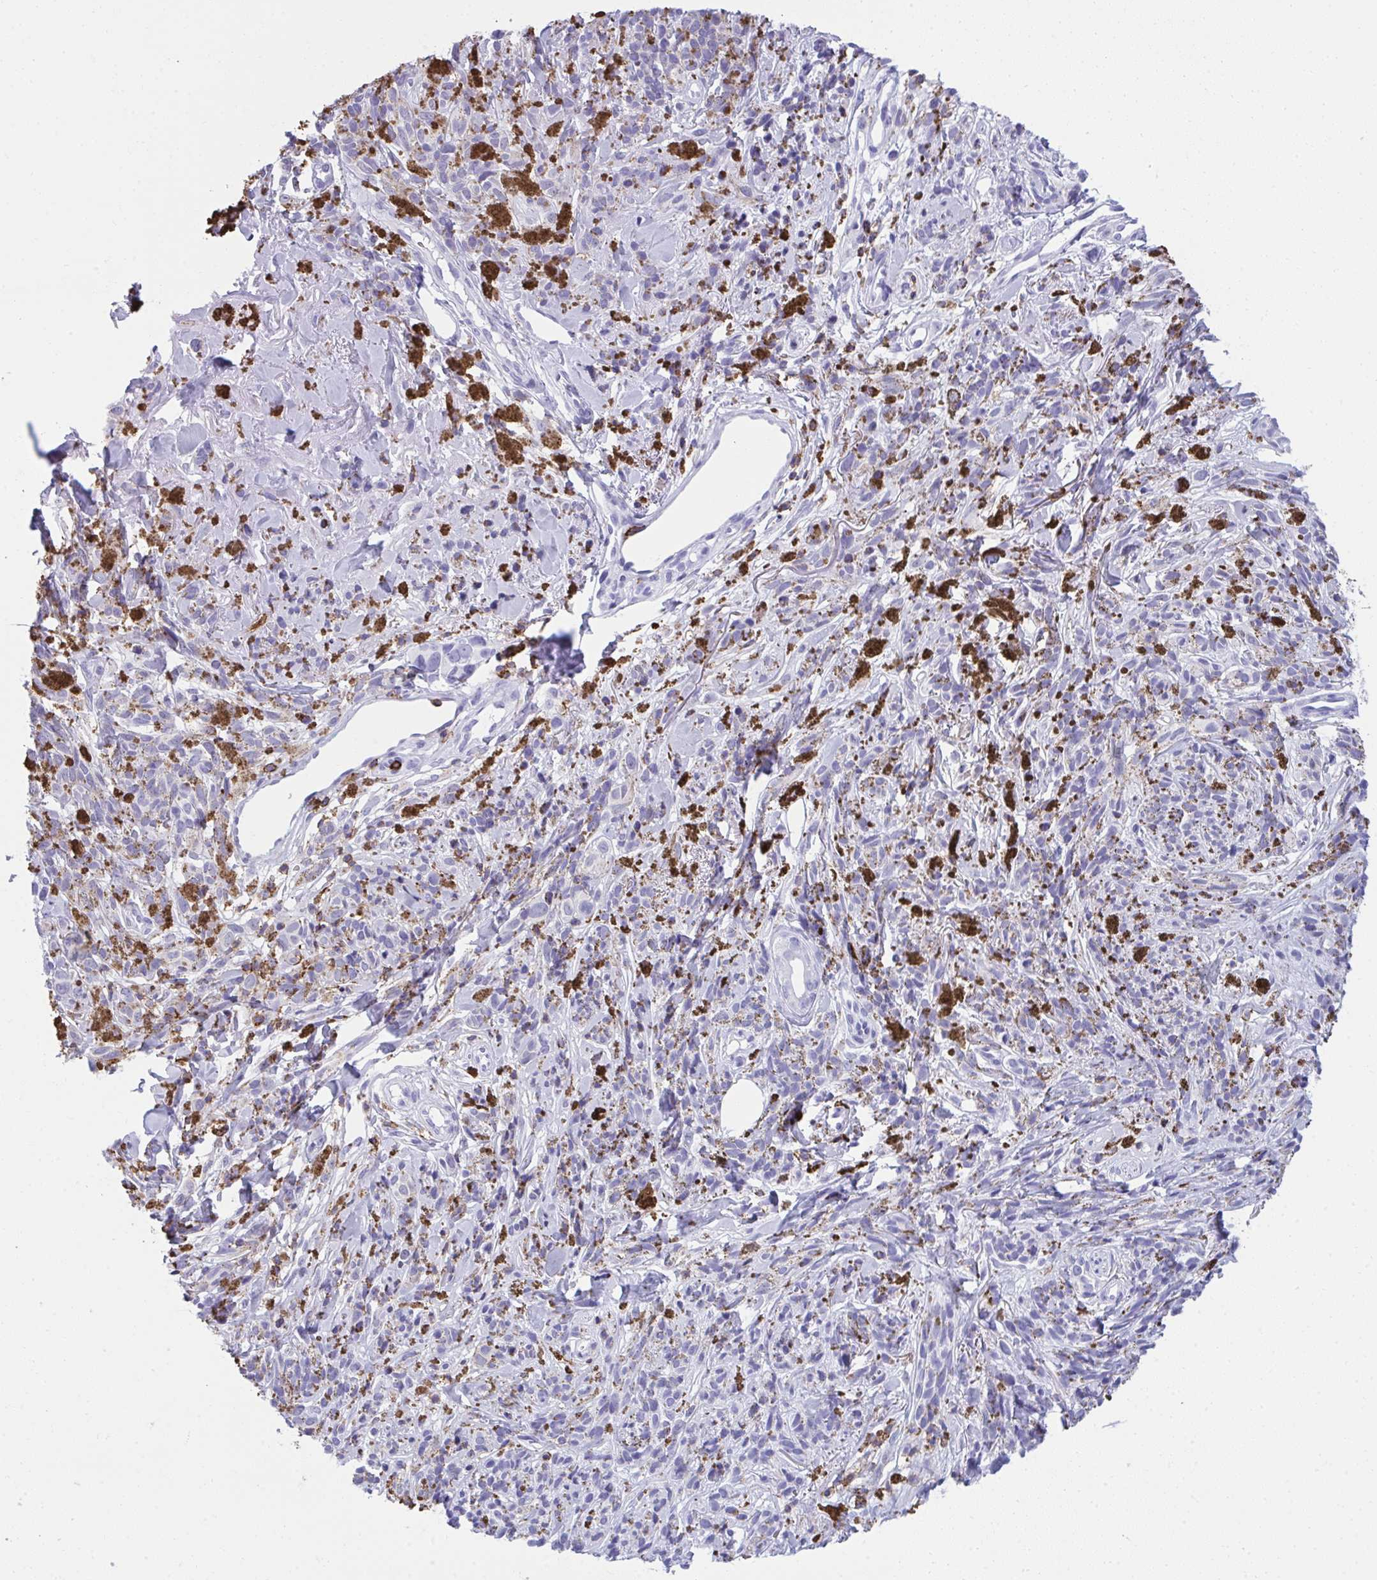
{"staining": {"intensity": "negative", "quantity": "none", "location": "none"}, "tissue": "melanoma", "cell_type": "Tumor cells", "image_type": "cancer", "snomed": [{"axis": "morphology", "description": "Malignant melanoma, NOS"}, {"axis": "topography", "description": "Skin"}], "caption": "DAB immunohistochemical staining of malignant melanoma shows no significant positivity in tumor cells. (DAB (3,3'-diaminobenzidine) IHC visualized using brightfield microscopy, high magnification).", "gene": "SPN", "patient": {"sex": "male", "age": 85}}